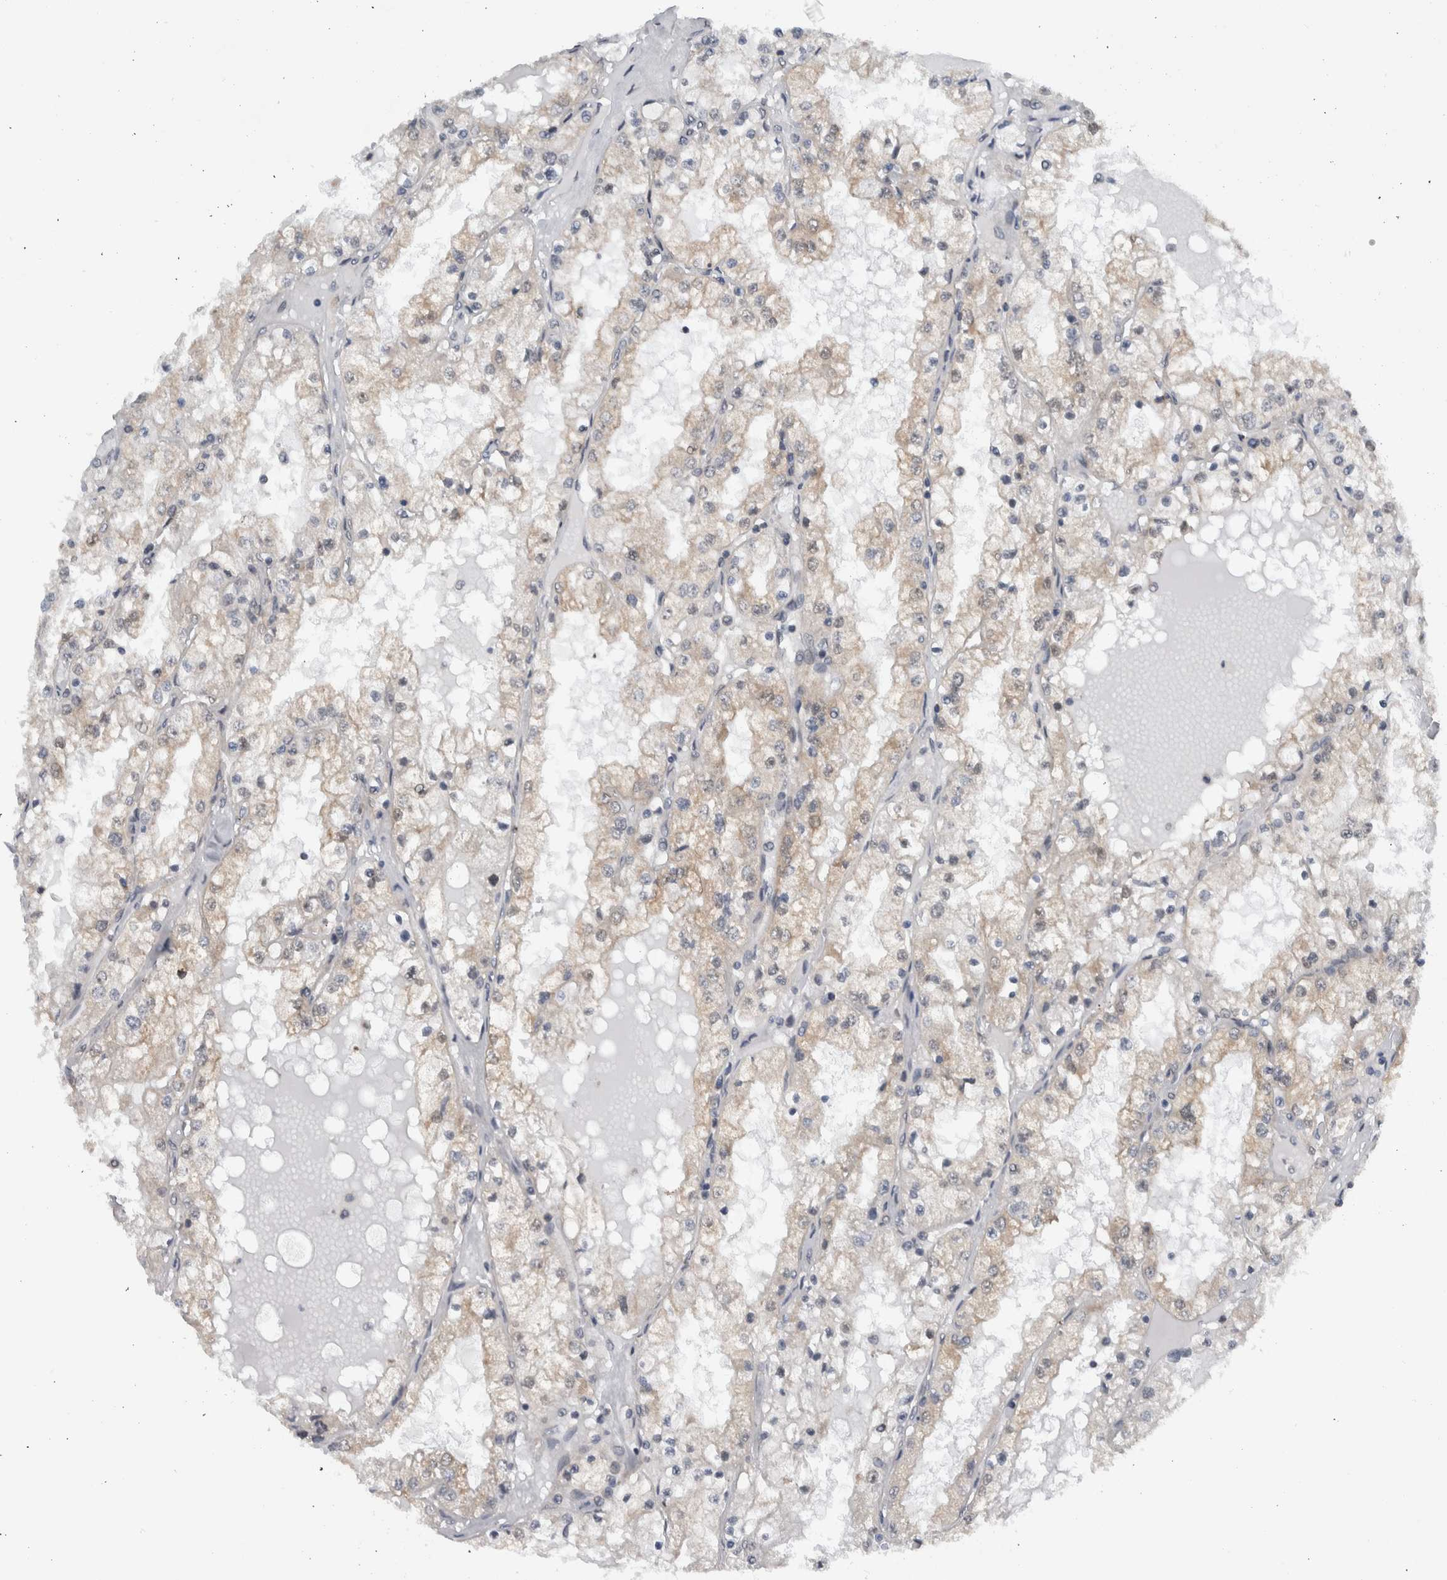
{"staining": {"intensity": "weak", "quantity": "<25%", "location": "cytoplasmic/membranous"}, "tissue": "renal cancer", "cell_type": "Tumor cells", "image_type": "cancer", "snomed": [{"axis": "morphology", "description": "Adenocarcinoma, NOS"}, {"axis": "topography", "description": "Kidney"}], "caption": "Immunohistochemistry (IHC) of human adenocarcinoma (renal) shows no staining in tumor cells.", "gene": "CCDC43", "patient": {"sex": "male", "age": 68}}